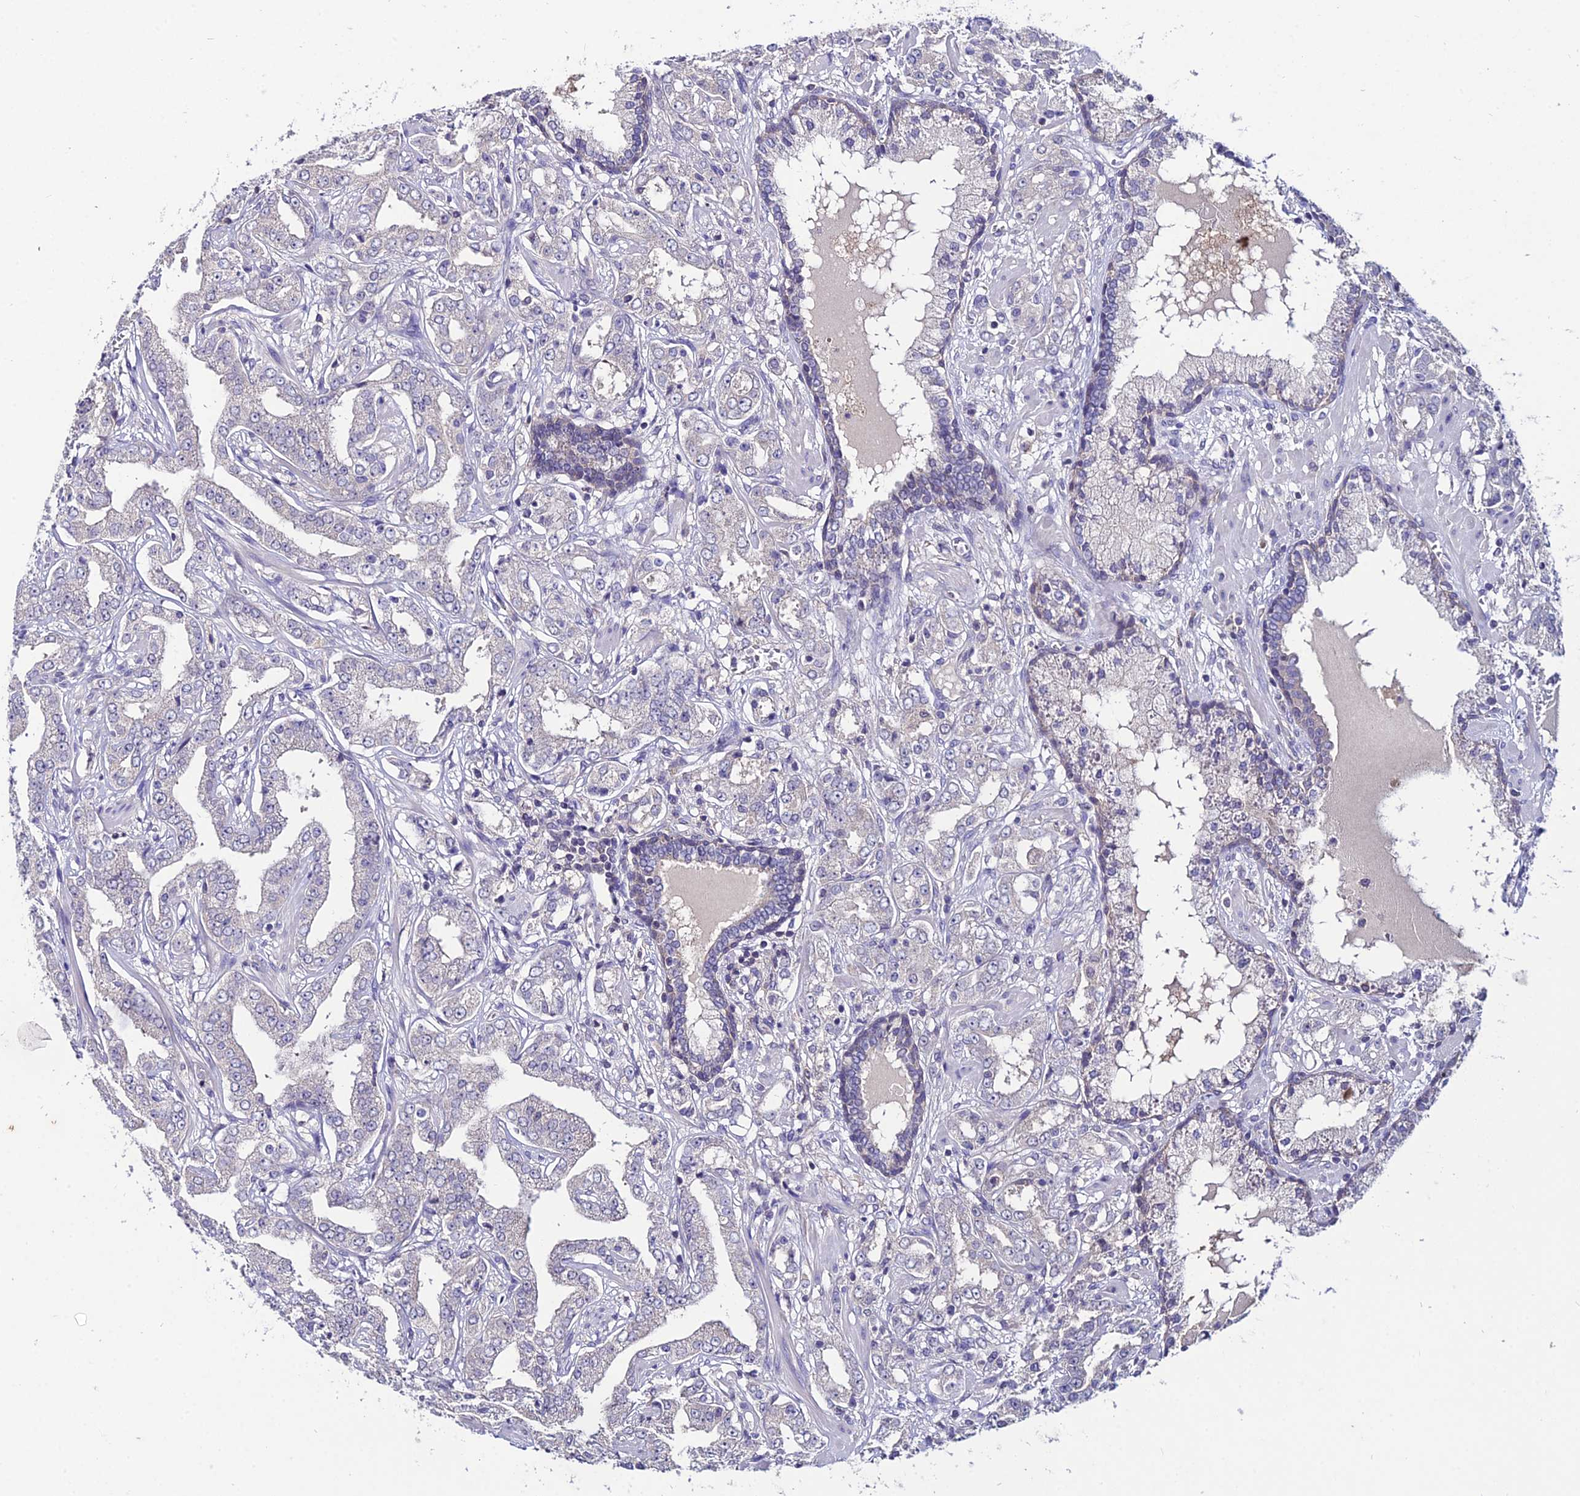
{"staining": {"intensity": "negative", "quantity": "none", "location": "none"}, "tissue": "prostate cancer", "cell_type": "Tumor cells", "image_type": "cancer", "snomed": [{"axis": "morphology", "description": "Adenocarcinoma, High grade"}, {"axis": "topography", "description": "Prostate"}], "caption": "DAB (3,3'-diaminobenzidine) immunohistochemical staining of human prostate cancer (high-grade adenocarcinoma) reveals no significant staining in tumor cells.", "gene": "LGALS7", "patient": {"sex": "male", "age": 63}}